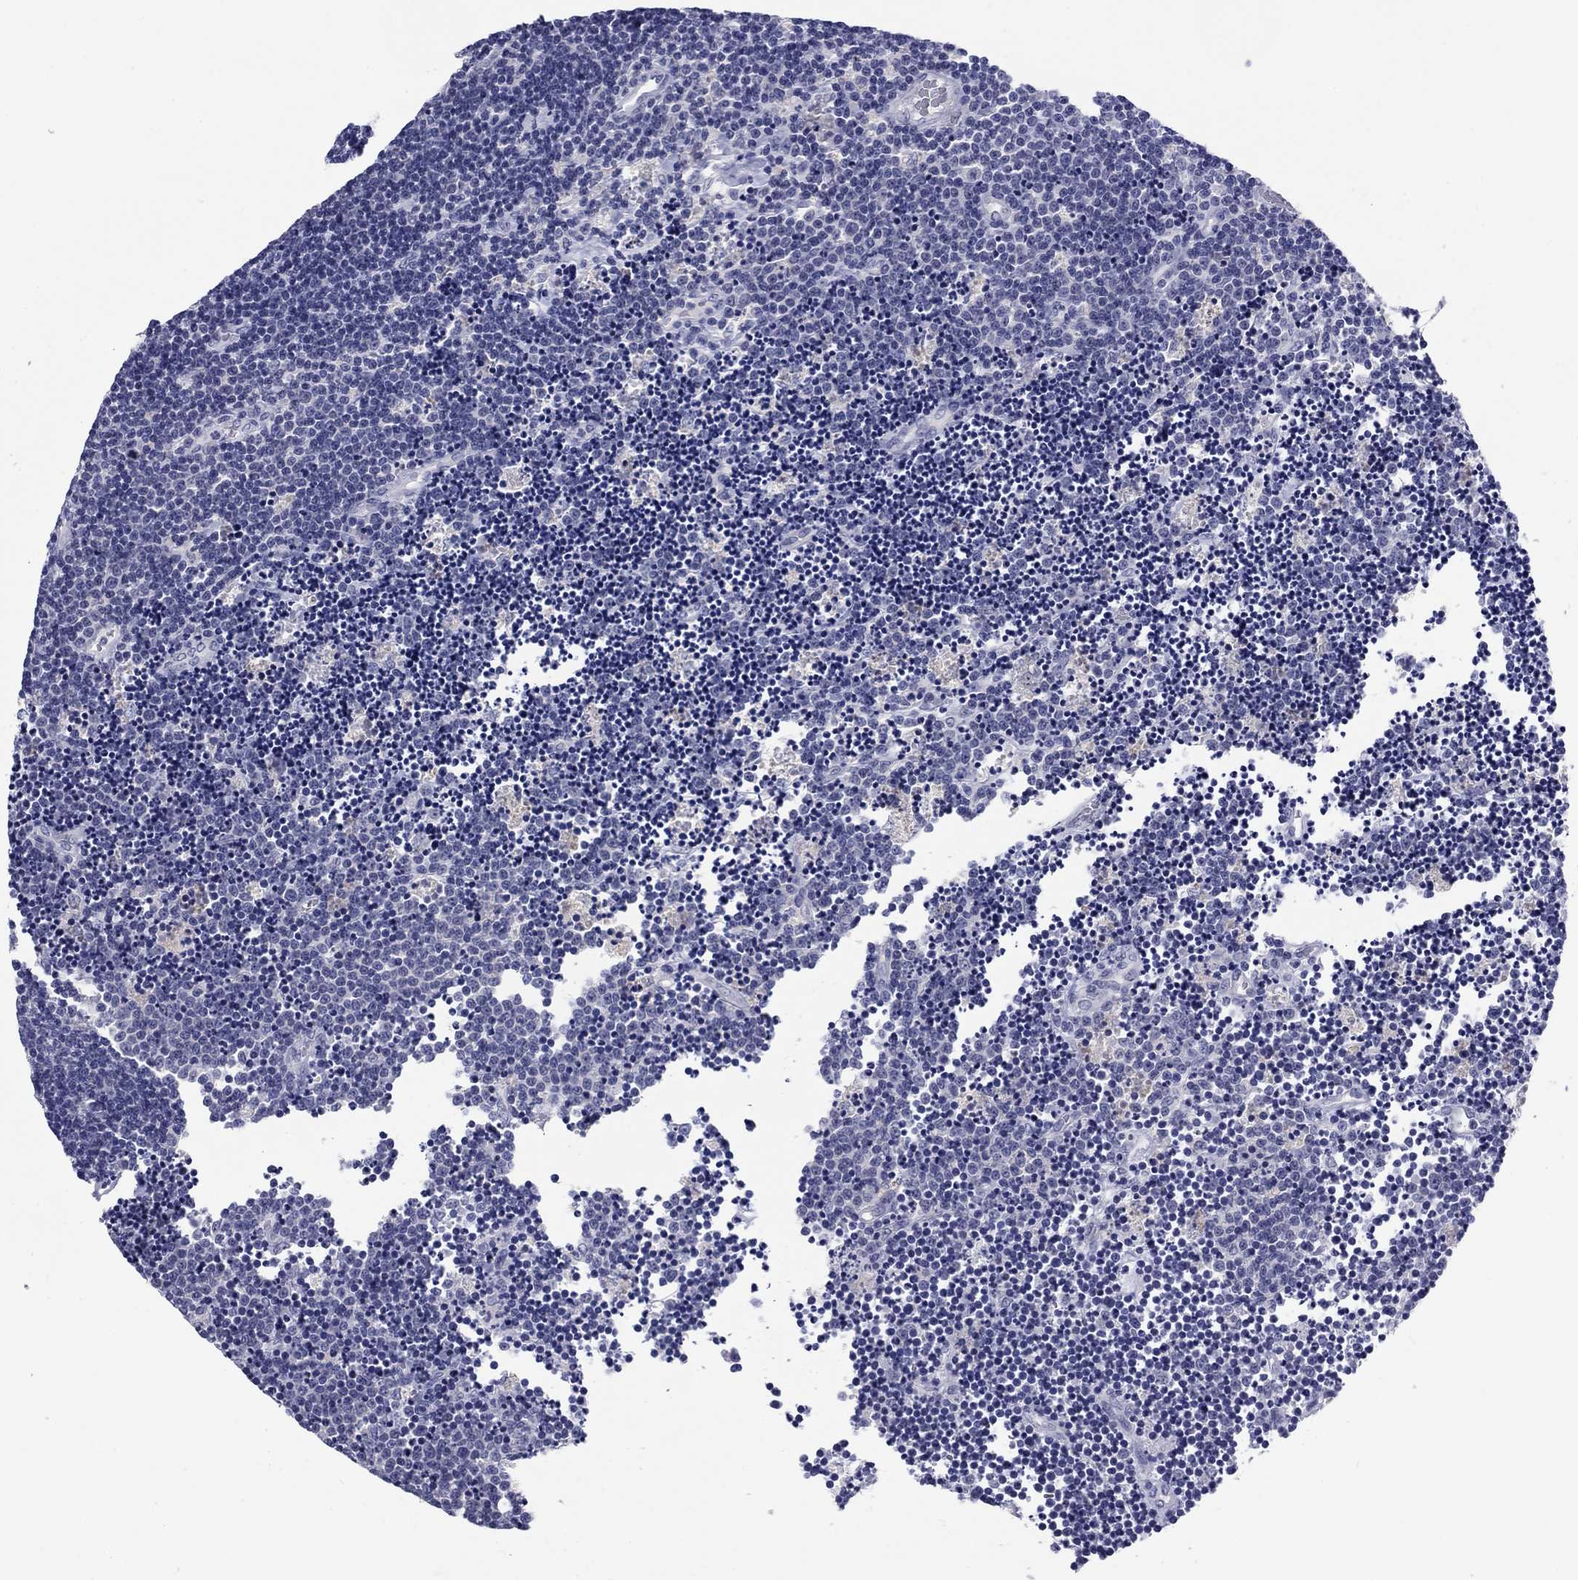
{"staining": {"intensity": "negative", "quantity": "none", "location": "none"}, "tissue": "lymphoma", "cell_type": "Tumor cells", "image_type": "cancer", "snomed": [{"axis": "morphology", "description": "Malignant lymphoma, non-Hodgkin's type, Low grade"}, {"axis": "topography", "description": "Brain"}], "caption": "Immunohistochemistry micrograph of lymphoma stained for a protein (brown), which shows no expression in tumor cells.", "gene": "TCFL5", "patient": {"sex": "female", "age": 66}}